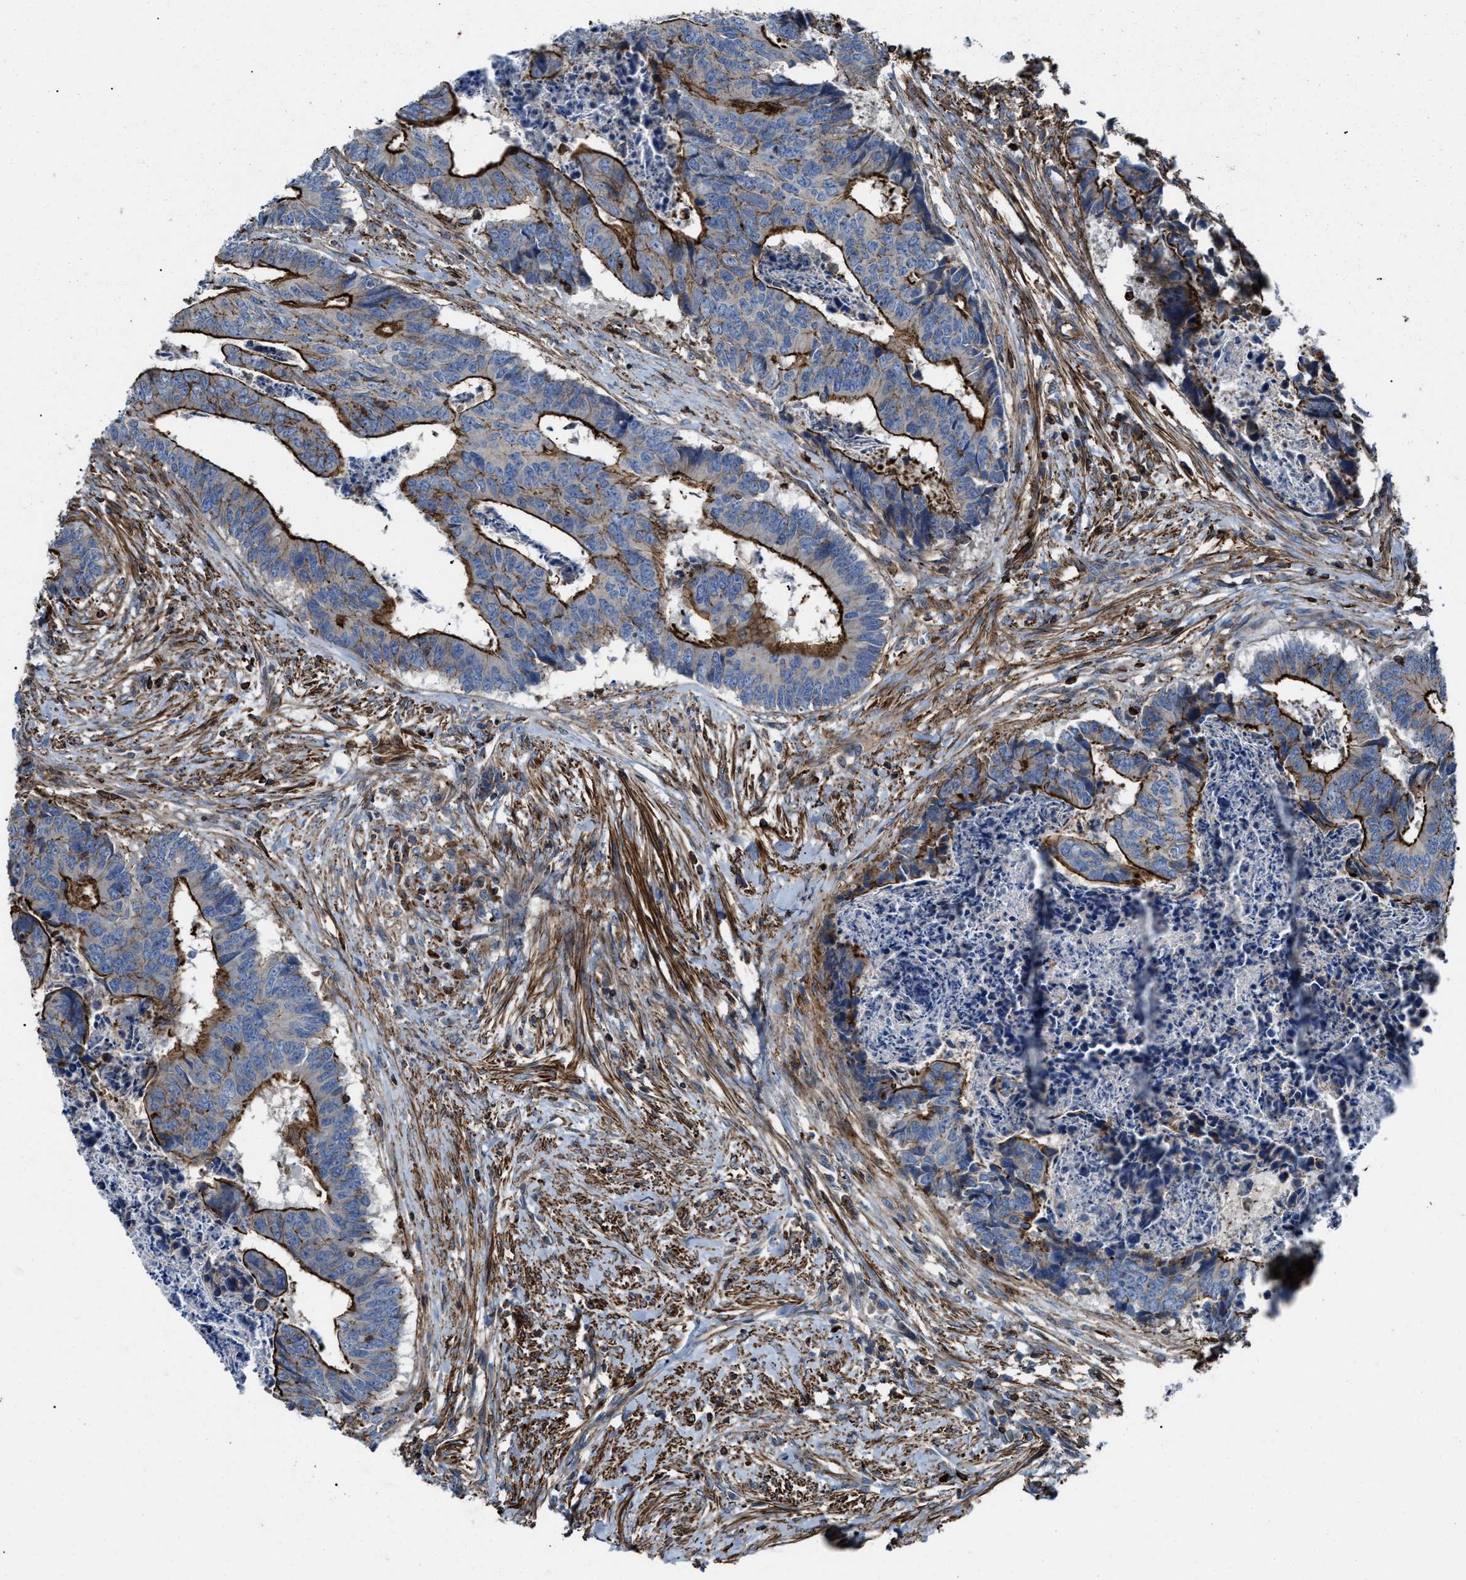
{"staining": {"intensity": "strong", "quantity": ">75%", "location": "cytoplasmic/membranous"}, "tissue": "colorectal cancer", "cell_type": "Tumor cells", "image_type": "cancer", "snomed": [{"axis": "morphology", "description": "Adenocarcinoma, NOS"}, {"axis": "topography", "description": "Rectum"}], "caption": "A micrograph of human colorectal cancer stained for a protein displays strong cytoplasmic/membranous brown staining in tumor cells.", "gene": "AGPAT2", "patient": {"sex": "male", "age": 84}}